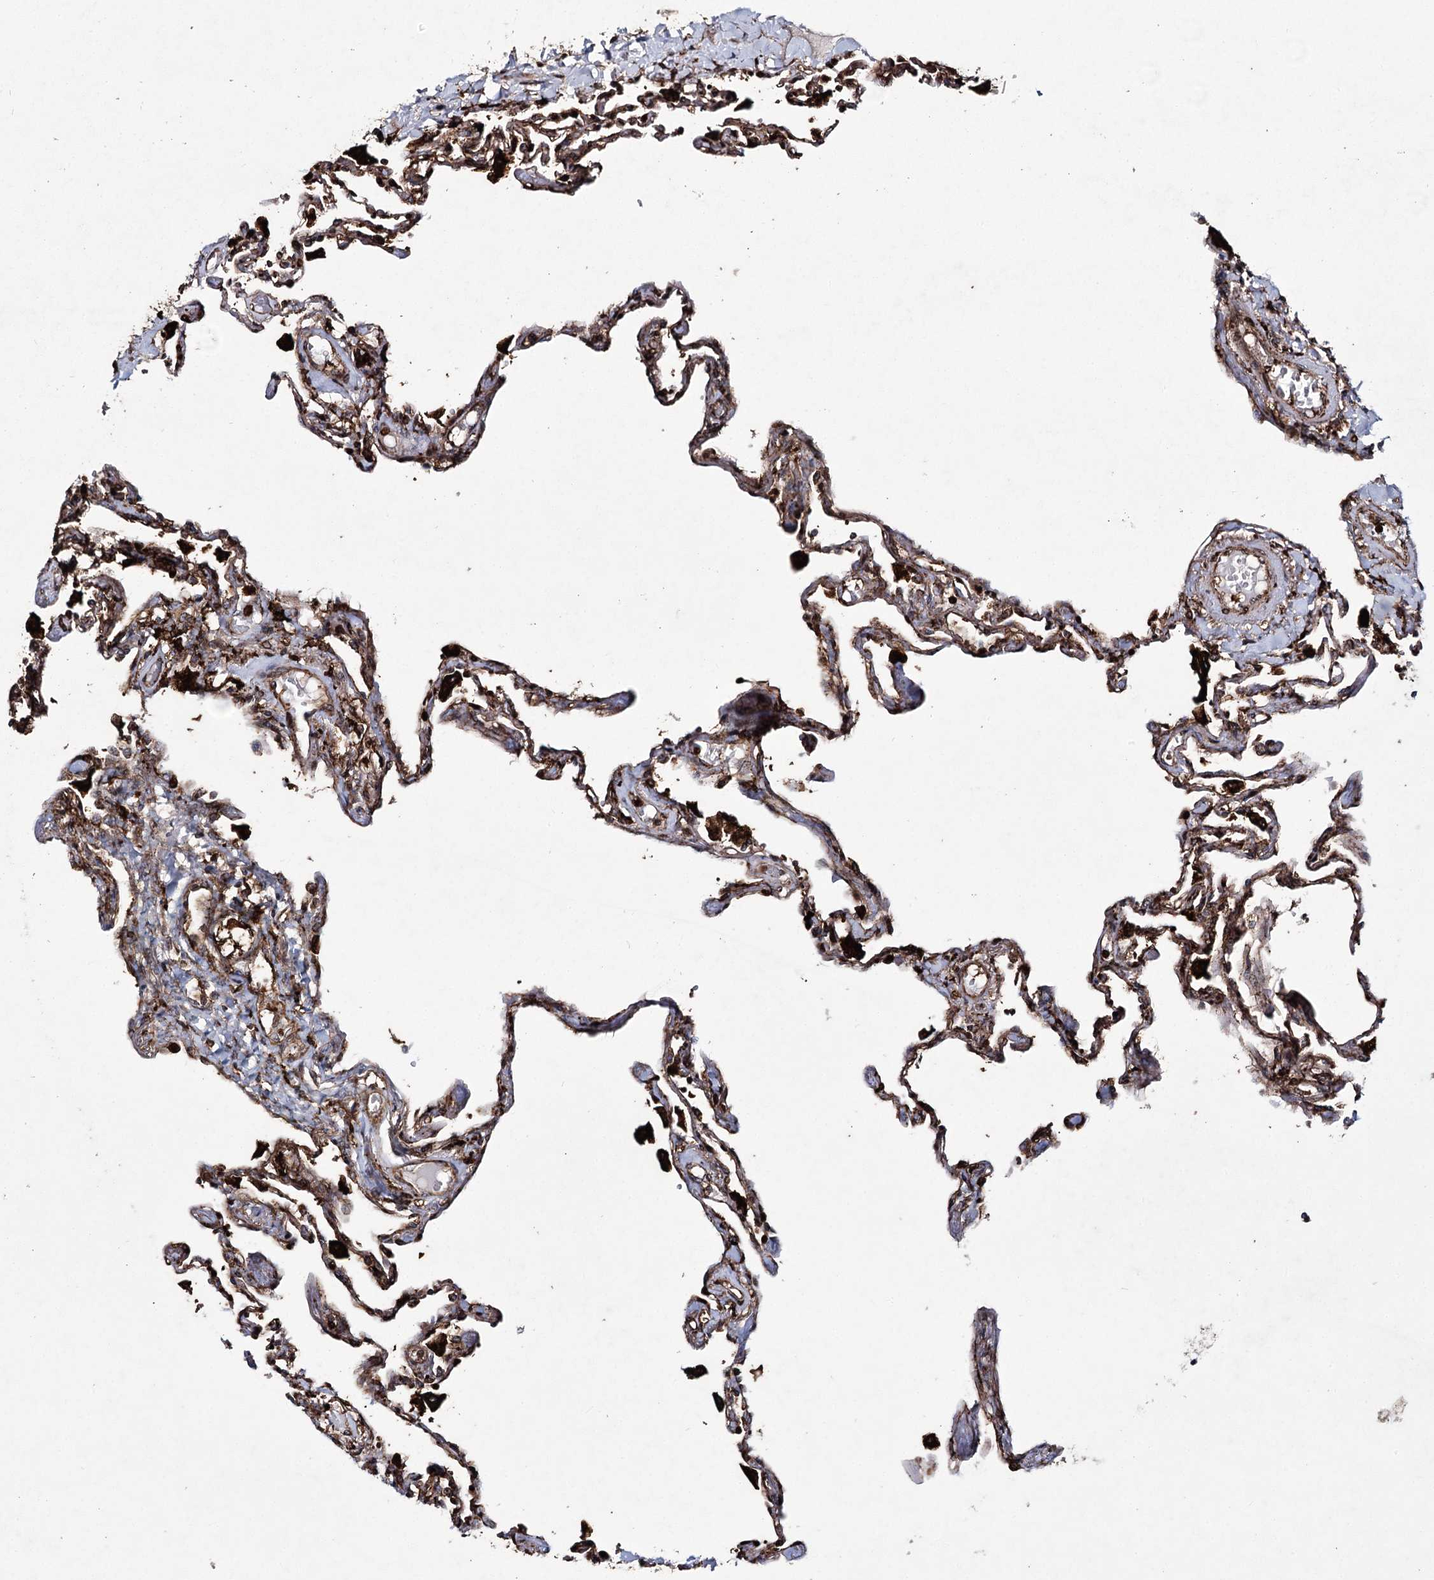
{"staining": {"intensity": "moderate", "quantity": ">75%", "location": "cytoplasmic/membranous"}, "tissue": "lung", "cell_type": "Alveolar cells", "image_type": "normal", "snomed": [{"axis": "morphology", "description": "Normal tissue, NOS"}, {"axis": "topography", "description": "Lung"}], "caption": "The photomicrograph exhibits a brown stain indicating the presence of a protein in the cytoplasmic/membranous of alveolar cells in lung.", "gene": "DCUN1D4", "patient": {"sex": "female", "age": 67}}